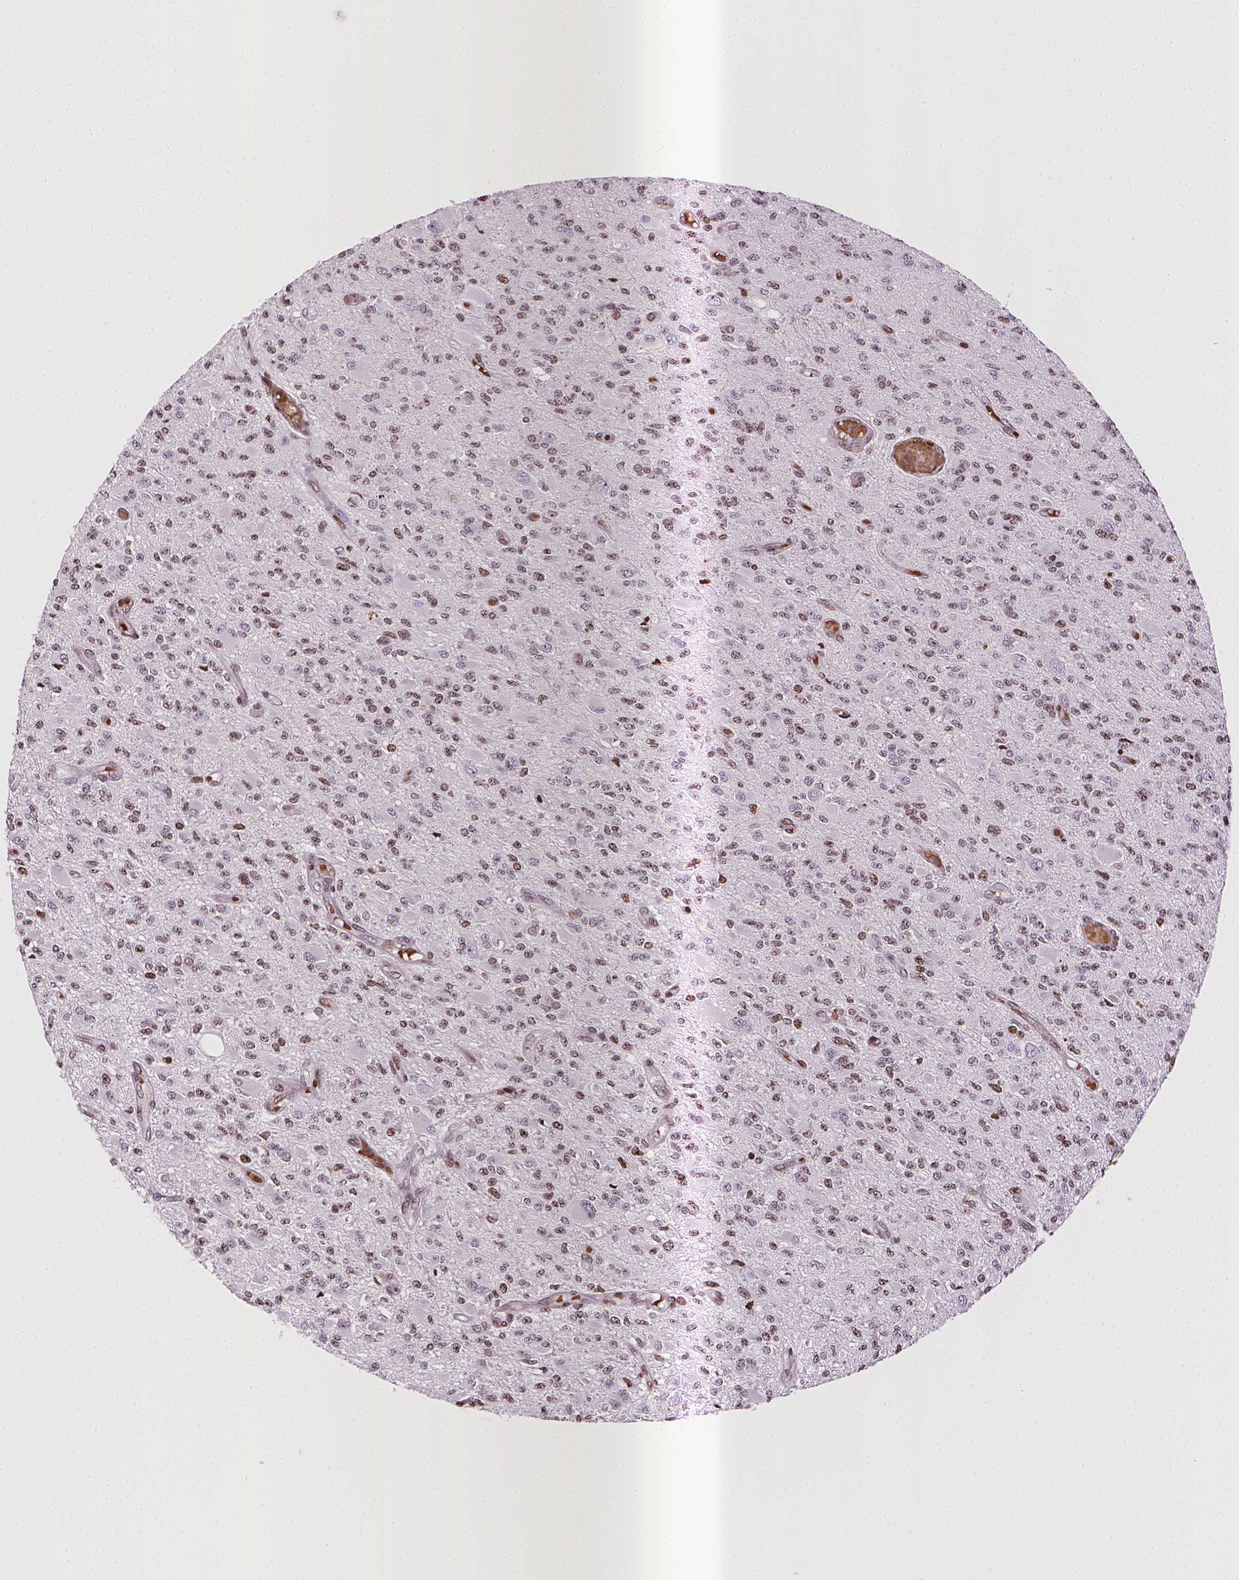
{"staining": {"intensity": "moderate", "quantity": "25%-75%", "location": "nuclear"}, "tissue": "glioma", "cell_type": "Tumor cells", "image_type": "cancer", "snomed": [{"axis": "morphology", "description": "Glioma, malignant, High grade"}, {"axis": "topography", "description": "Brain"}], "caption": "Tumor cells exhibit moderate nuclear expression in about 25%-75% of cells in high-grade glioma (malignant).", "gene": "PIP4K2A", "patient": {"sex": "female", "age": 63}}